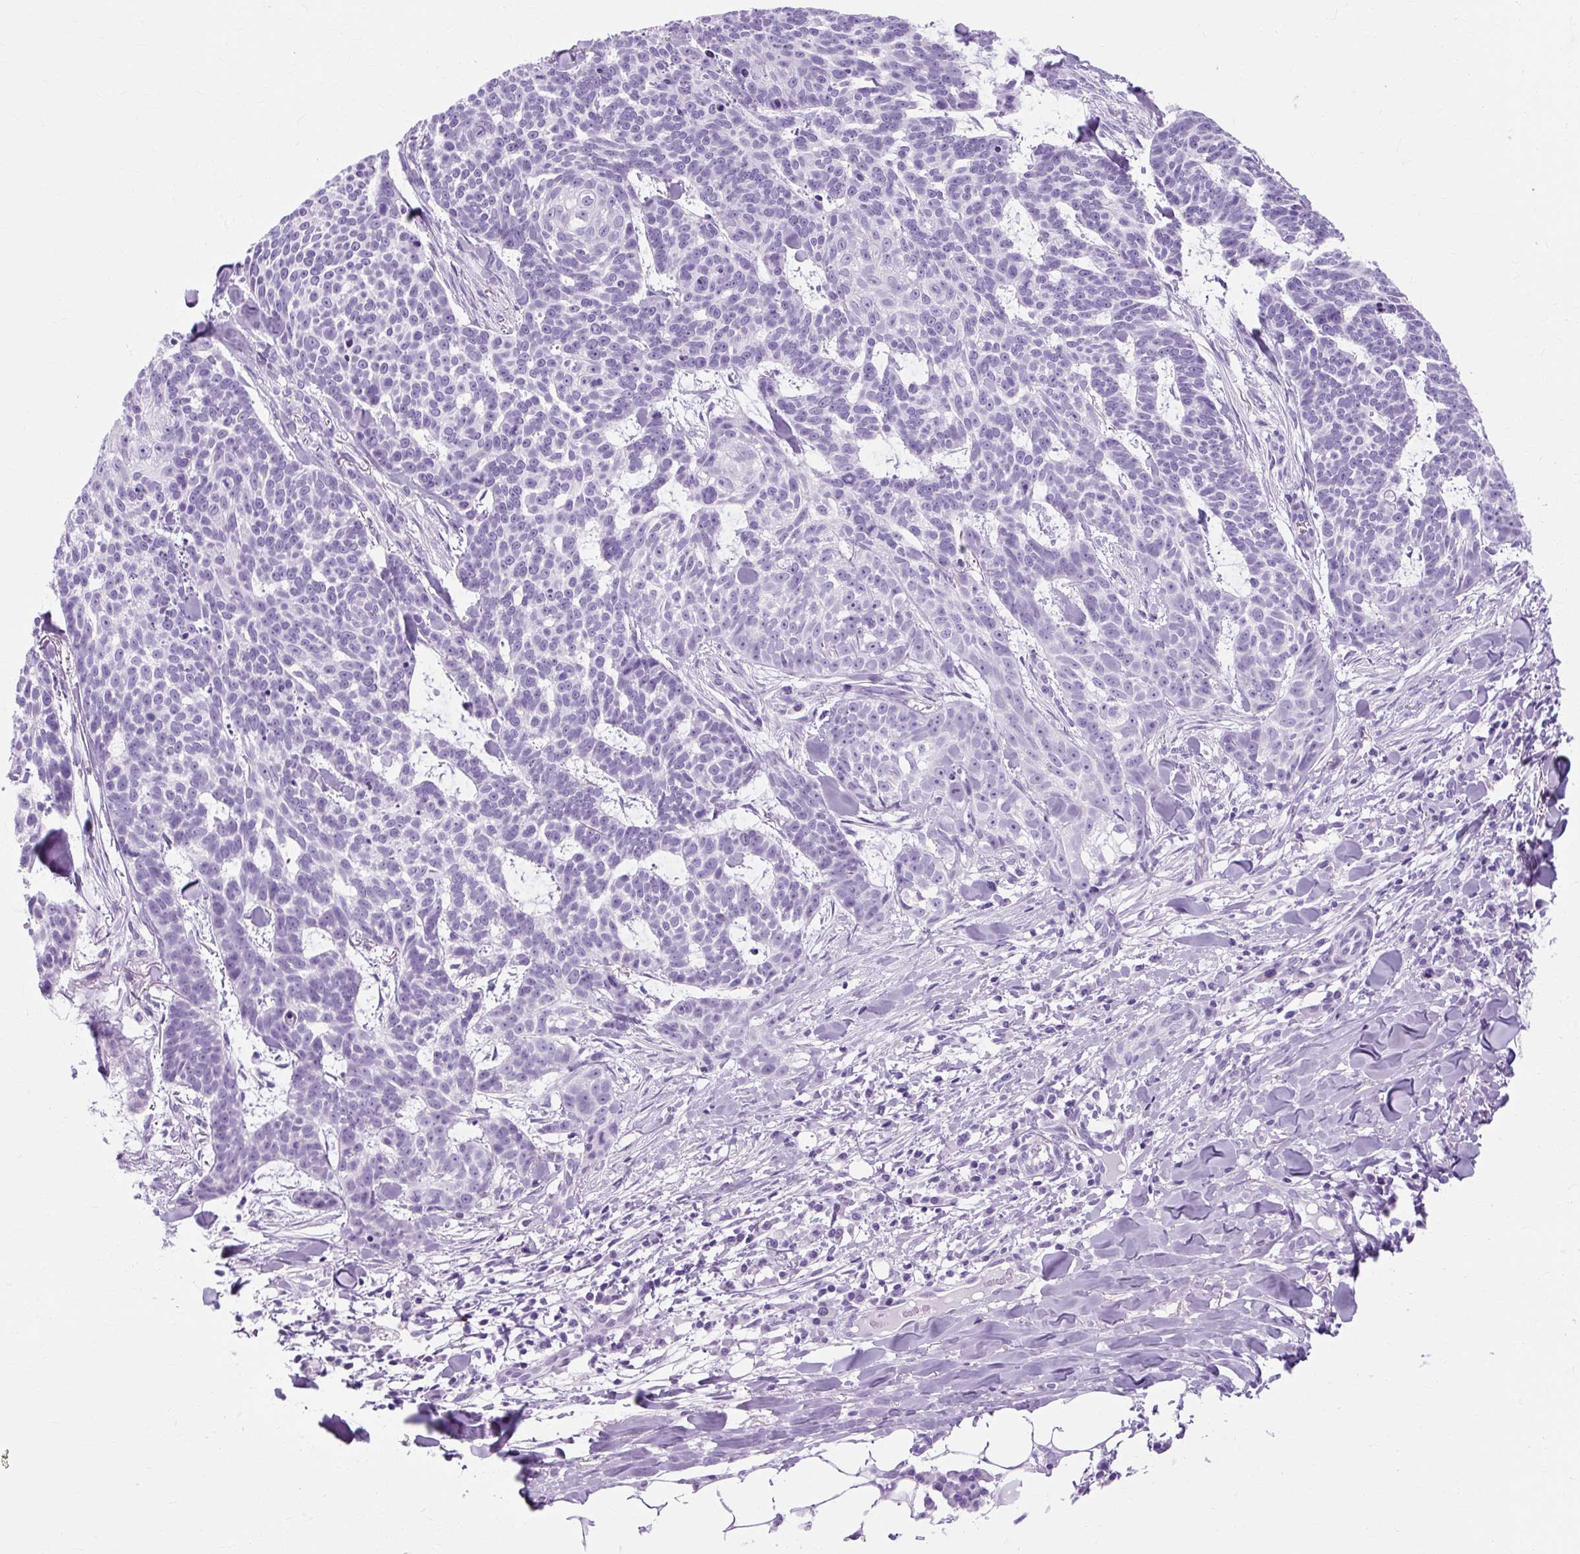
{"staining": {"intensity": "negative", "quantity": "none", "location": "none"}, "tissue": "skin cancer", "cell_type": "Tumor cells", "image_type": "cancer", "snomed": [{"axis": "morphology", "description": "Basal cell carcinoma"}, {"axis": "topography", "description": "Skin"}], "caption": "Image shows no significant protein positivity in tumor cells of skin basal cell carcinoma.", "gene": "TMEM89", "patient": {"sex": "female", "age": 93}}